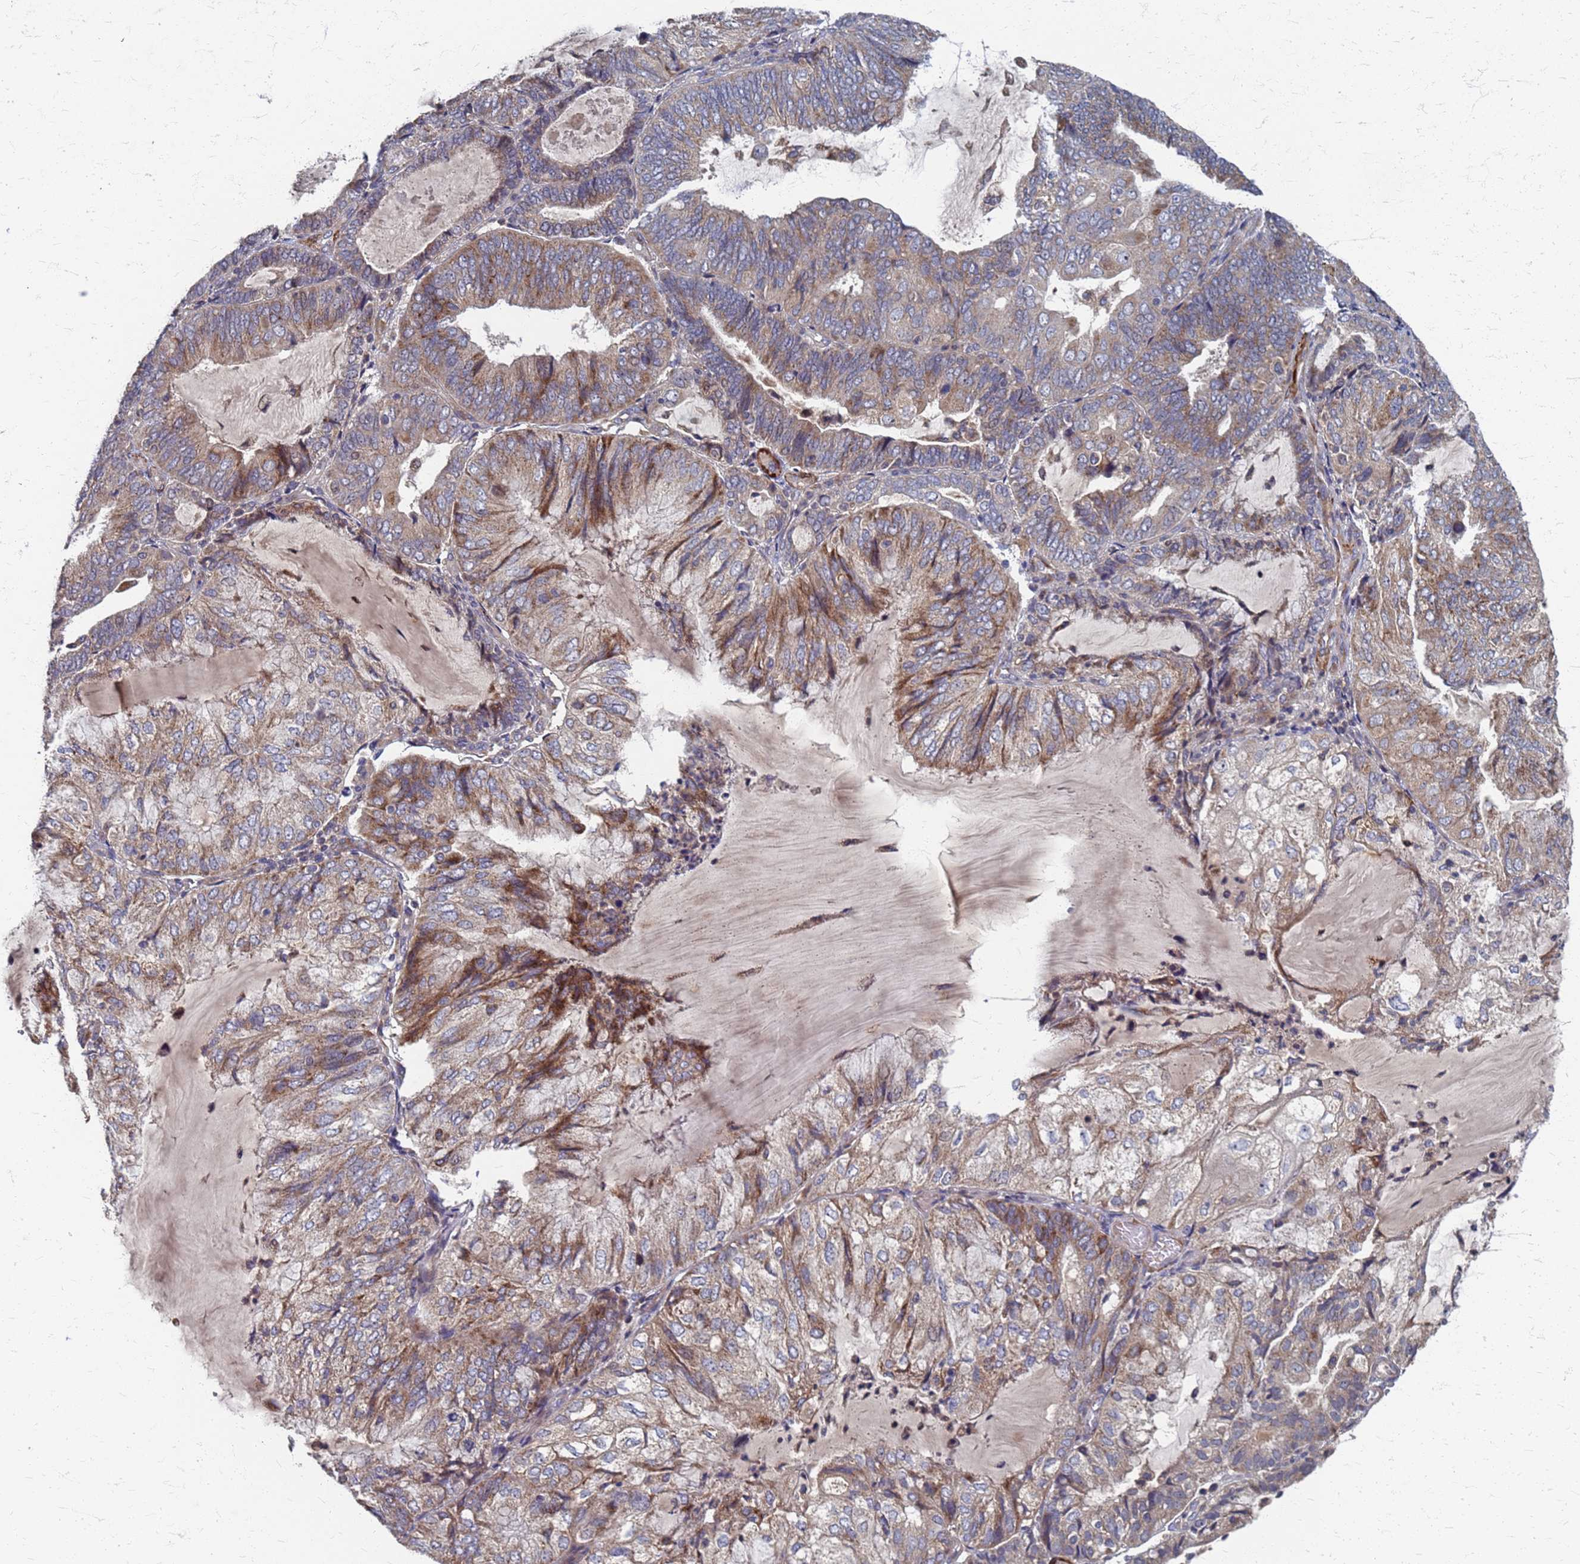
{"staining": {"intensity": "moderate", "quantity": "25%-75%", "location": "cytoplasmic/membranous"}, "tissue": "endometrial cancer", "cell_type": "Tumor cells", "image_type": "cancer", "snomed": [{"axis": "morphology", "description": "Adenocarcinoma, NOS"}, {"axis": "topography", "description": "Endometrium"}], "caption": "A brown stain shows moderate cytoplasmic/membranous positivity of a protein in endometrial cancer tumor cells.", "gene": "ATPAF1", "patient": {"sex": "female", "age": 81}}